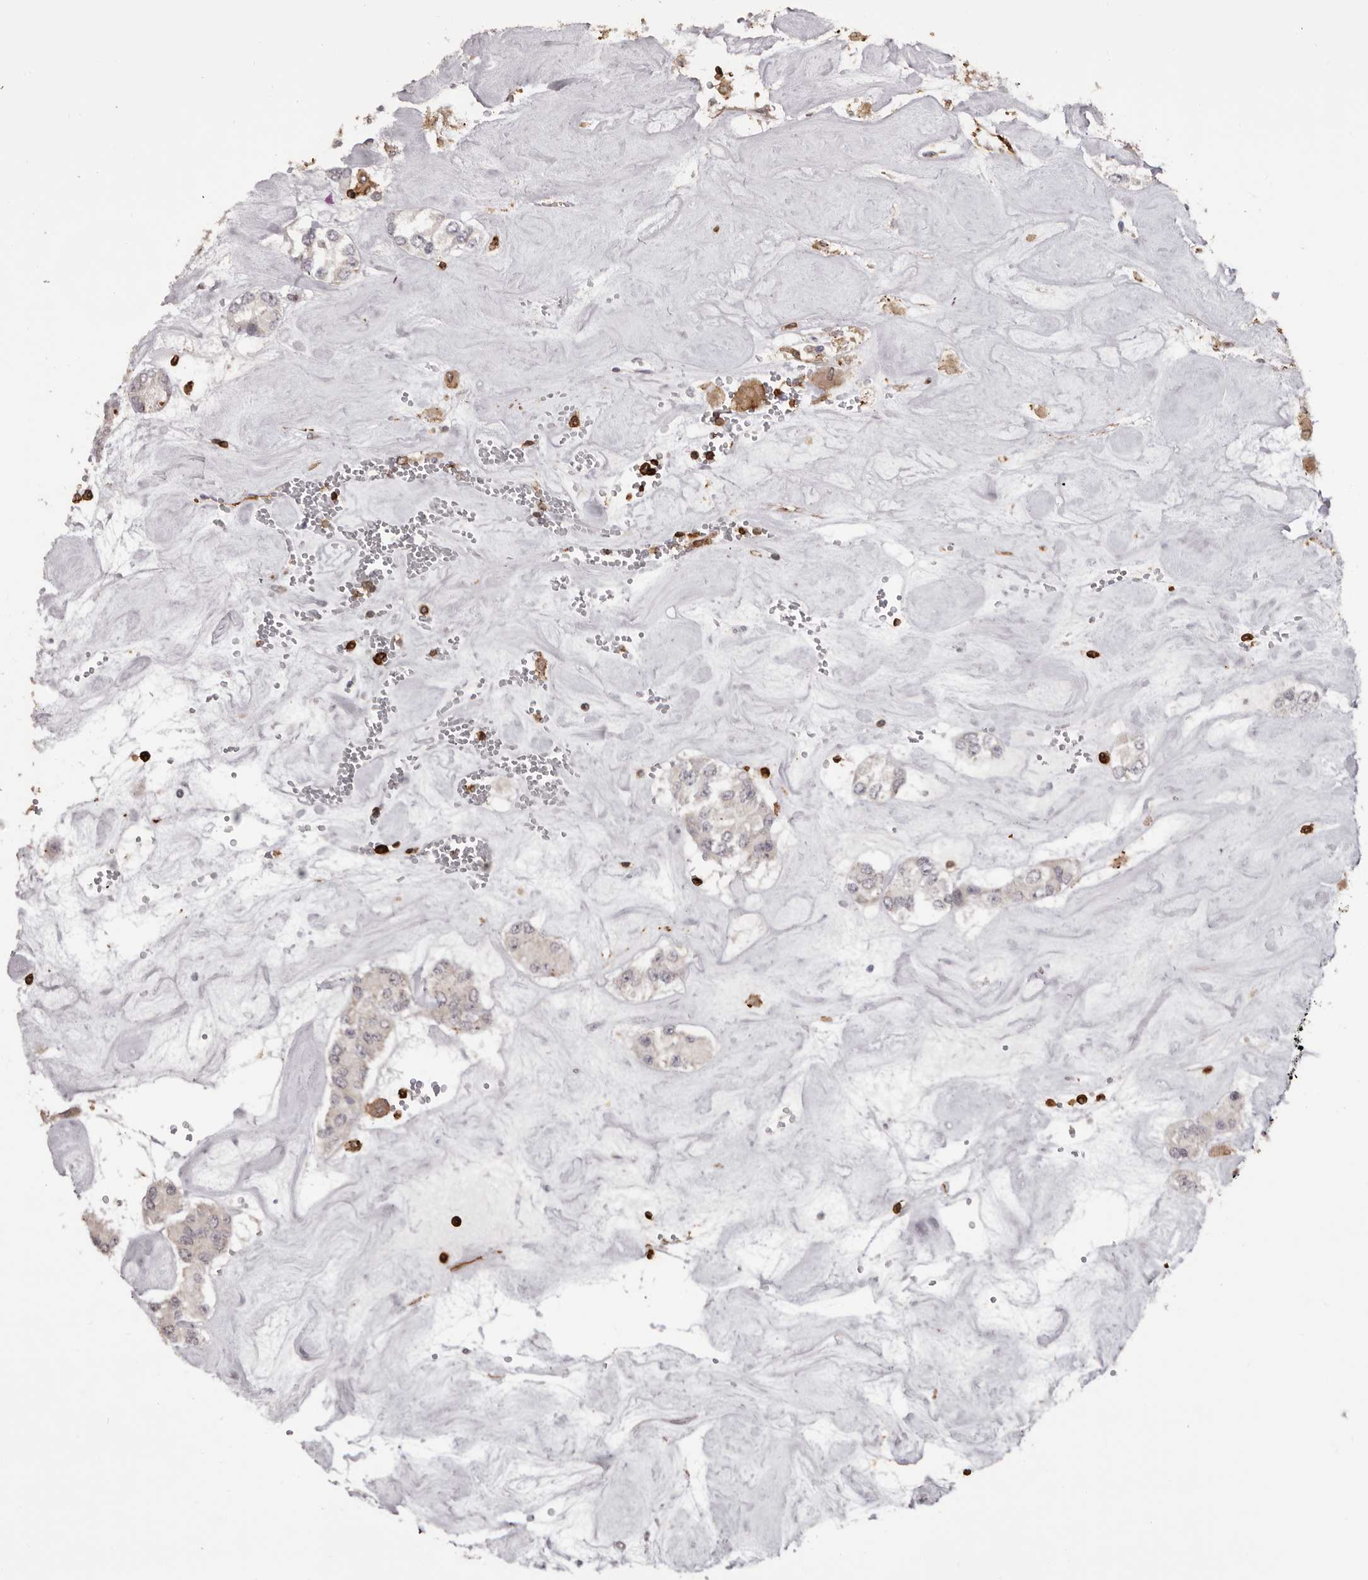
{"staining": {"intensity": "negative", "quantity": "none", "location": "none"}, "tissue": "carcinoid", "cell_type": "Tumor cells", "image_type": "cancer", "snomed": [{"axis": "morphology", "description": "Carcinoid, malignant, NOS"}, {"axis": "topography", "description": "Pancreas"}], "caption": "DAB immunohistochemical staining of carcinoid shows no significant expression in tumor cells.", "gene": "PRR12", "patient": {"sex": "male", "age": 41}}